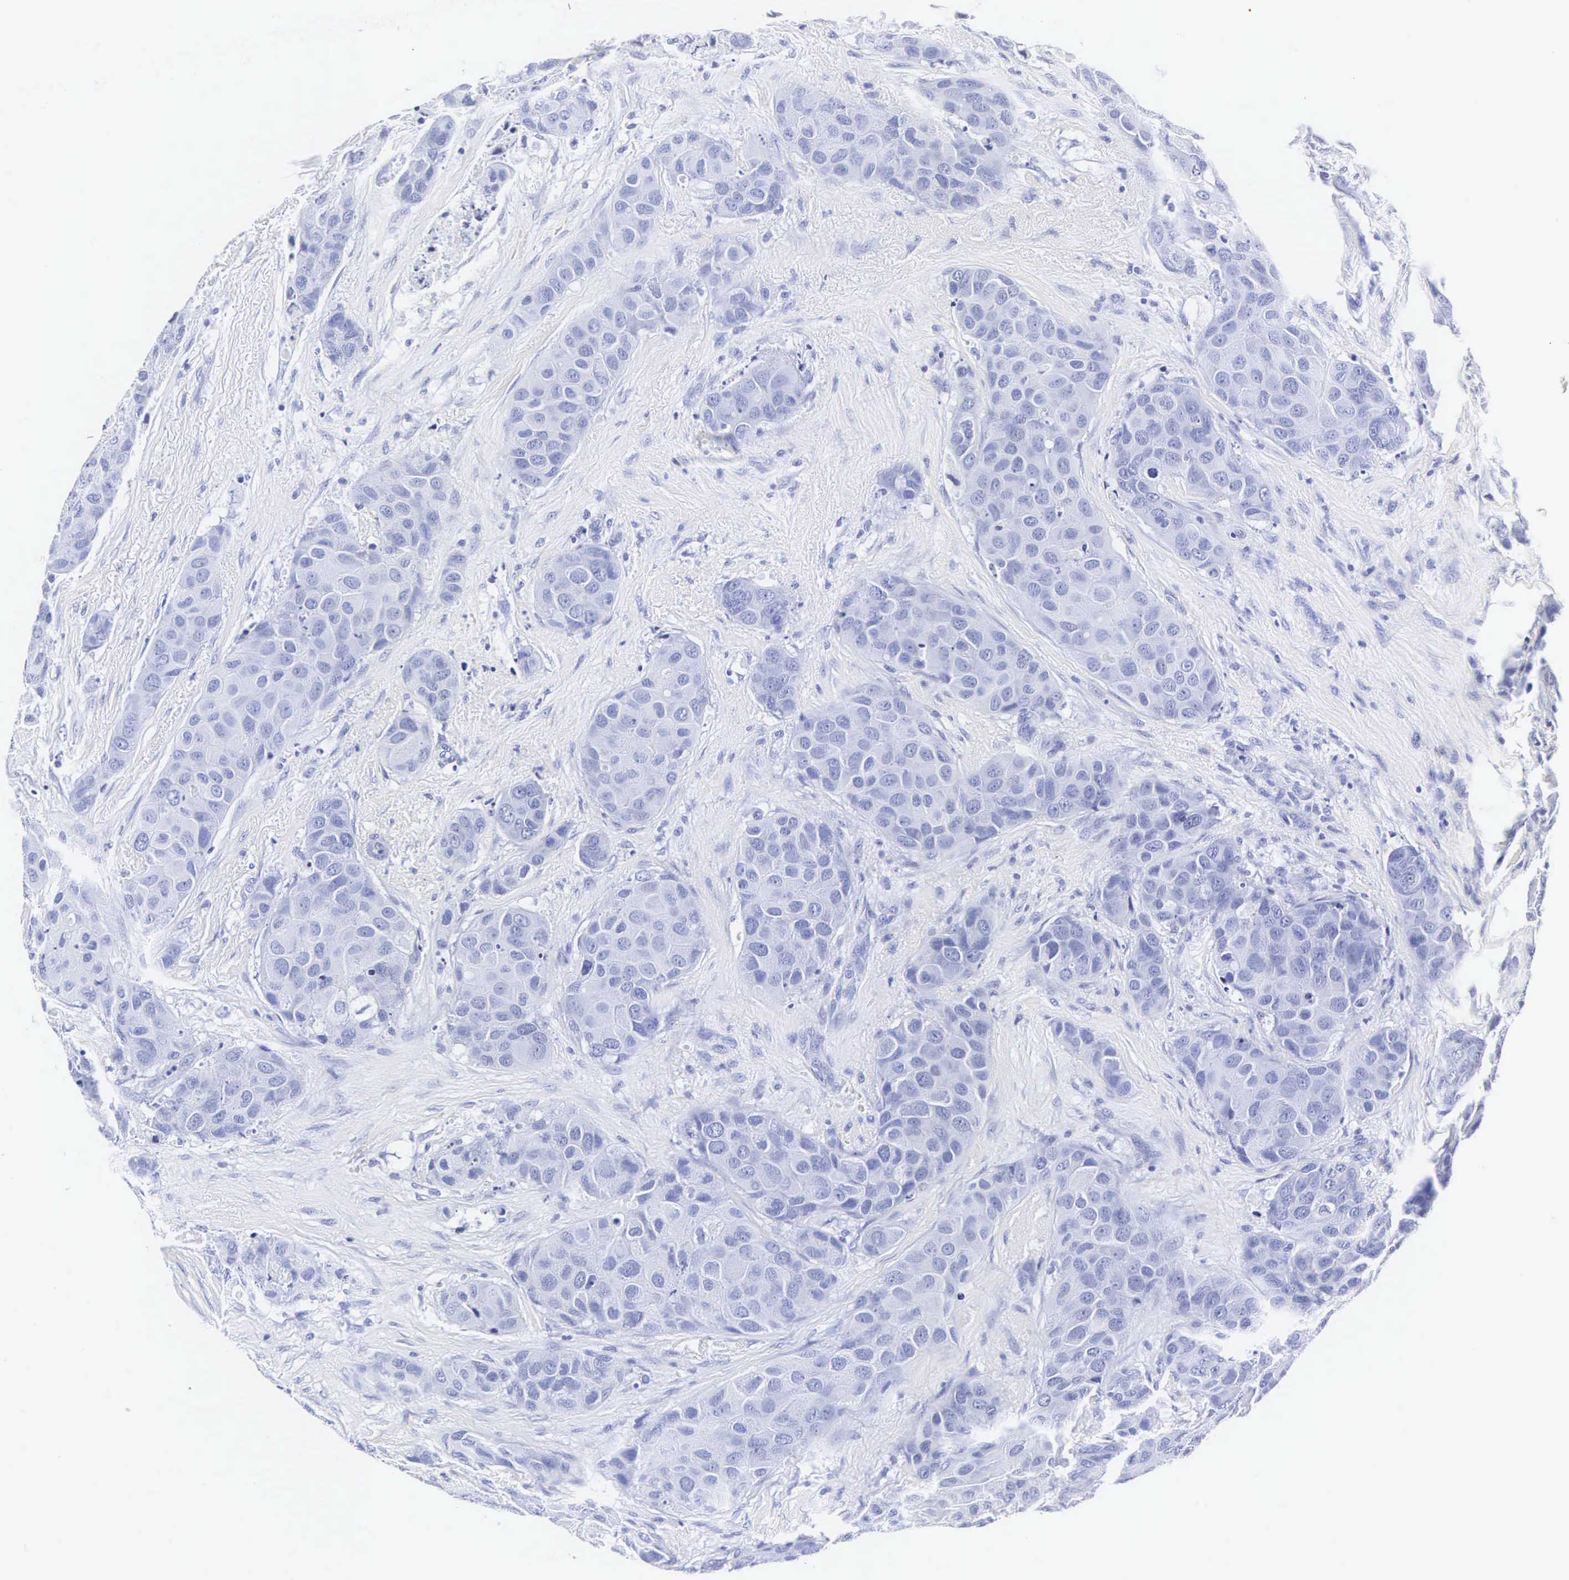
{"staining": {"intensity": "negative", "quantity": "none", "location": "none"}, "tissue": "breast cancer", "cell_type": "Tumor cells", "image_type": "cancer", "snomed": [{"axis": "morphology", "description": "Duct carcinoma"}, {"axis": "topography", "description": "Breast"}], "caption": "This is an immunohistochemistry (IHC) image of breast intraductal carcinoma. There is no staining in tumor cells.", "gene": "INS", "patient": {"sex": "female", "age": 68}}